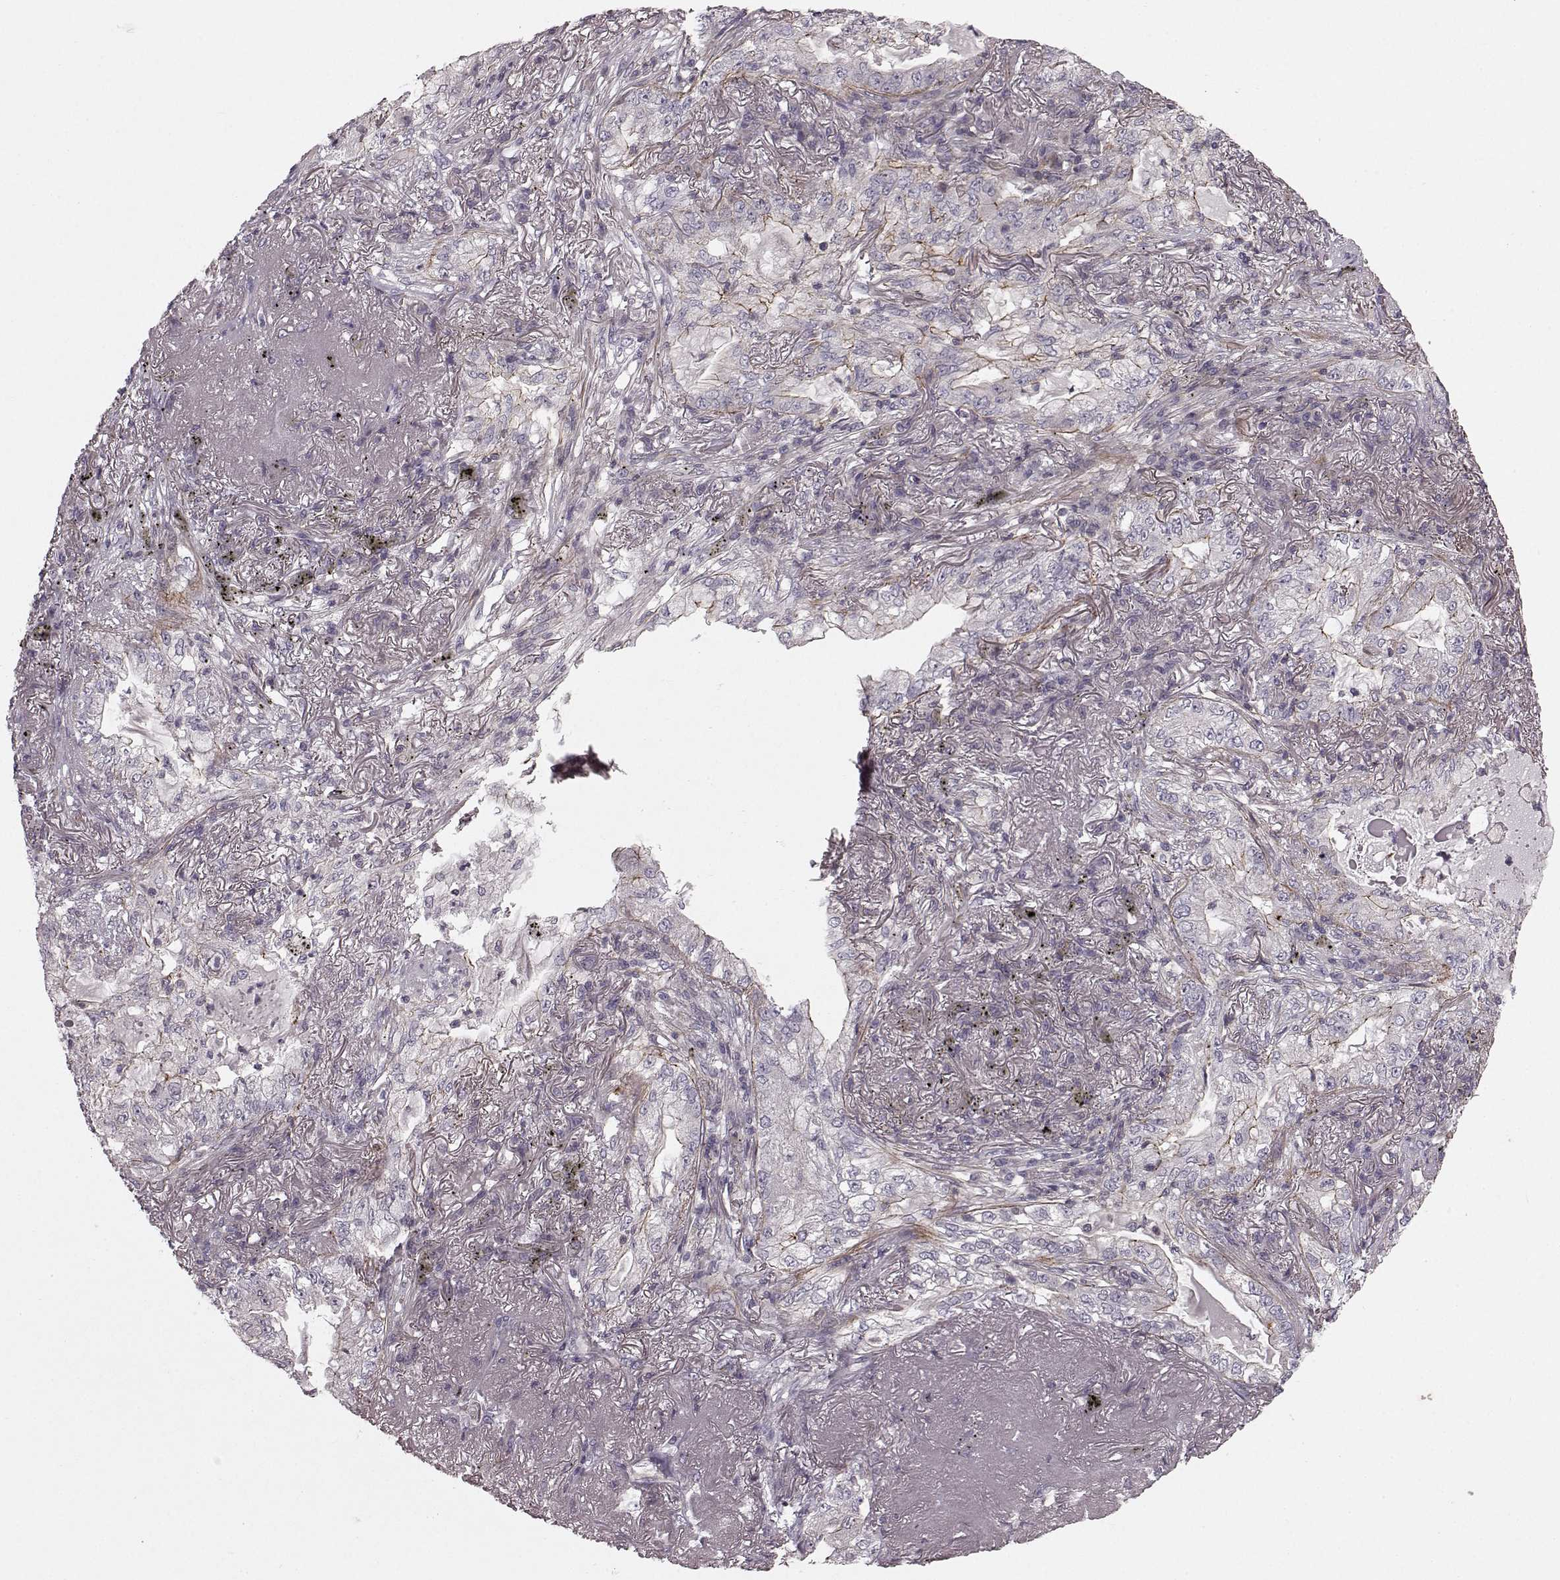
{"staining": {"intensity": "negative", "quantity": "none", "location": "none"}, "tissue": "lung cancer", "cell_type": "Tumor cells", "image_type": "cancer", "snomed": [{"axis": "morphology", "description": "Adenocarcinoma, NOS"}, {"axis": "topography", "description": "Lung"}], "caption": "Photomicrograph shows no significant protein positivity in tumor cells of lung cancer (adenocarcinoma).", "gene": "SLC22A18", "patient": {"sex": "female", "age": 73}}